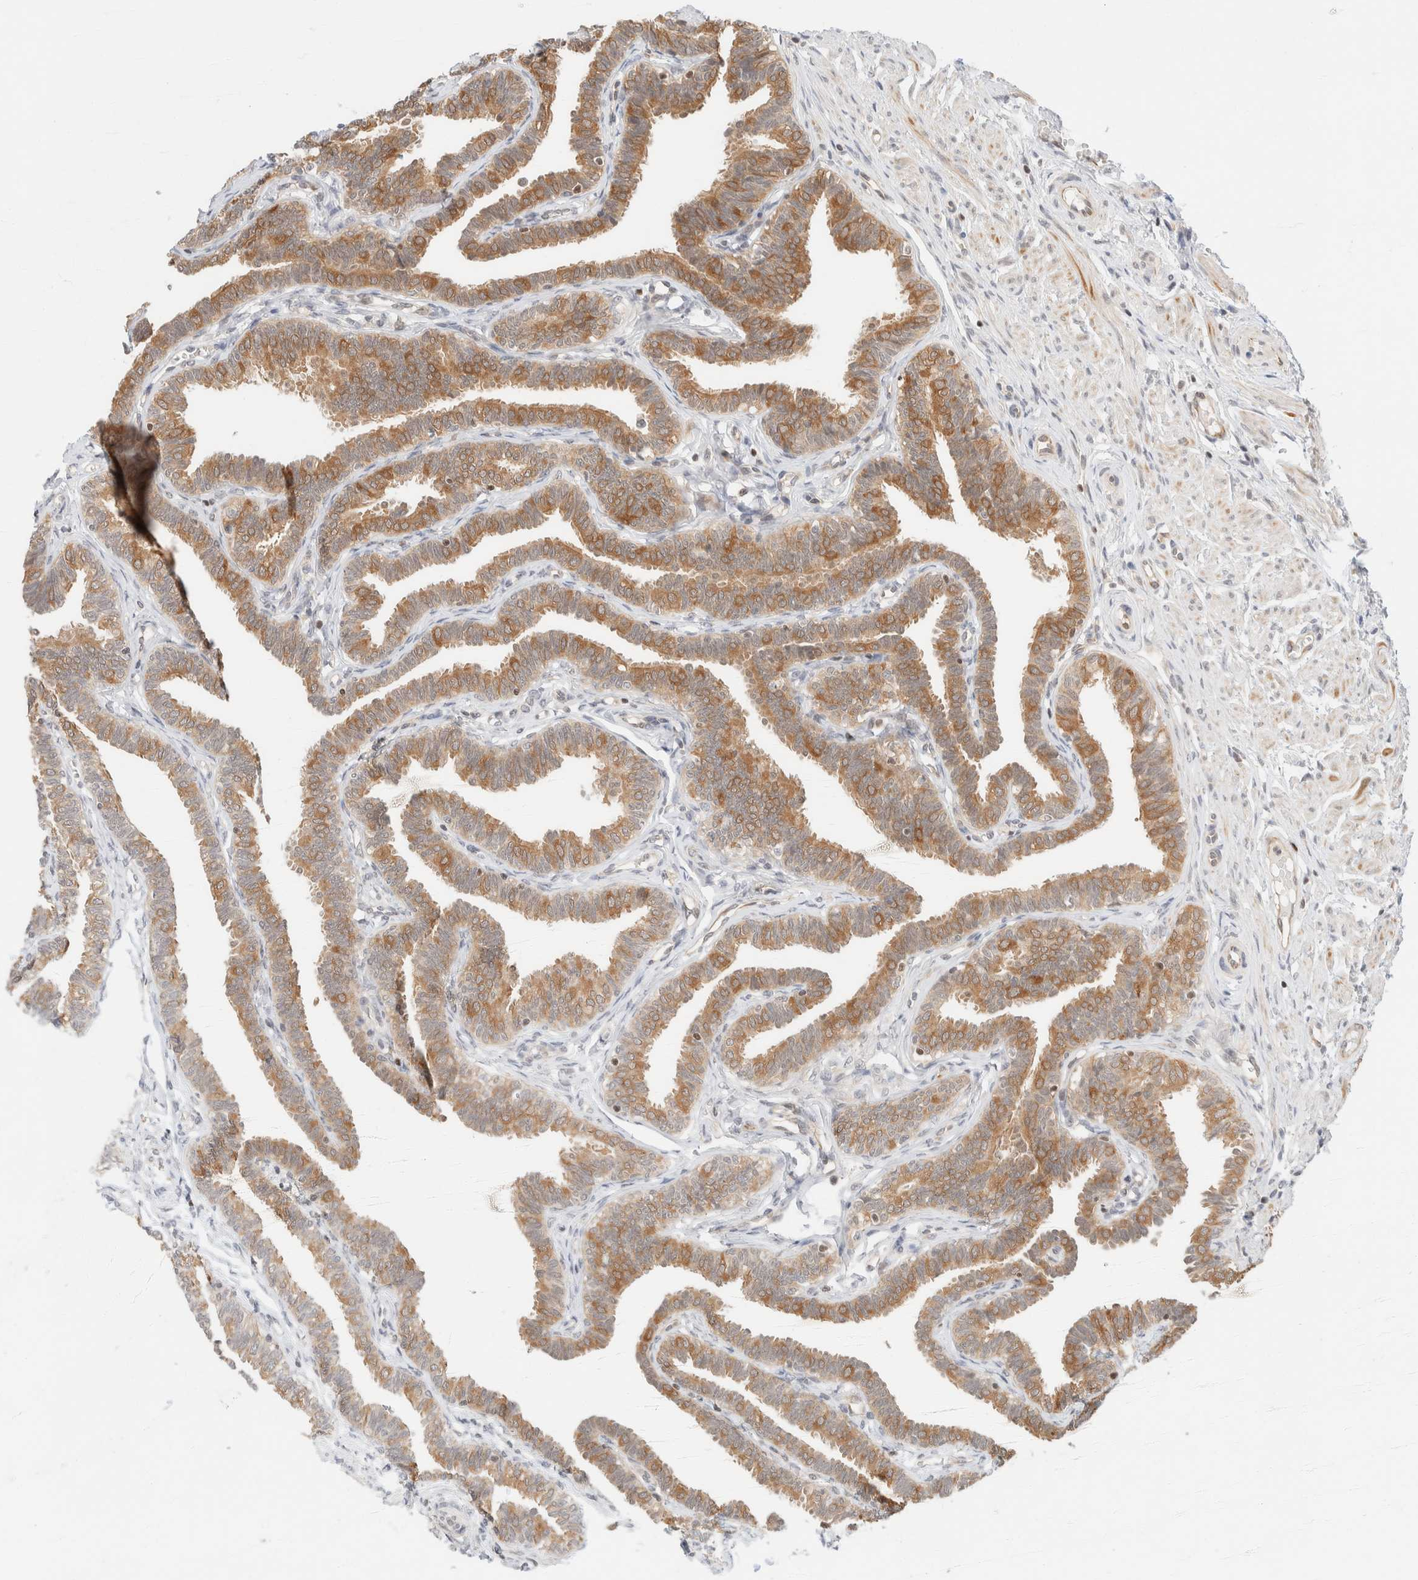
{"staining": {"intensity": "moderate", "quantity": ">75%", "location": "cytoplasmic/membranous"}, "tissue": "fallopian tube", "cell_type": "Glandular cells", "image_type": "normal", "snomed": [{"axis": "morphology", "description": "Normal tissue, NOS"}, {"axis": "topography", "description": "Fallopian tube"}, {"axis": "topography", "description": "Ovary"}], "caption": "Protein expression by immunohistochemistry reveals moderate cytoplasmic/membranous expression in about >75% of glandular cells in unremarkable fallopian tube. Using DAB (brown) and hematoxylin (blue) stains, captured at high magnification using brightfield microscopy.", "gene": "C8orf76", "patient": {"sex": "female", "age": 23}}